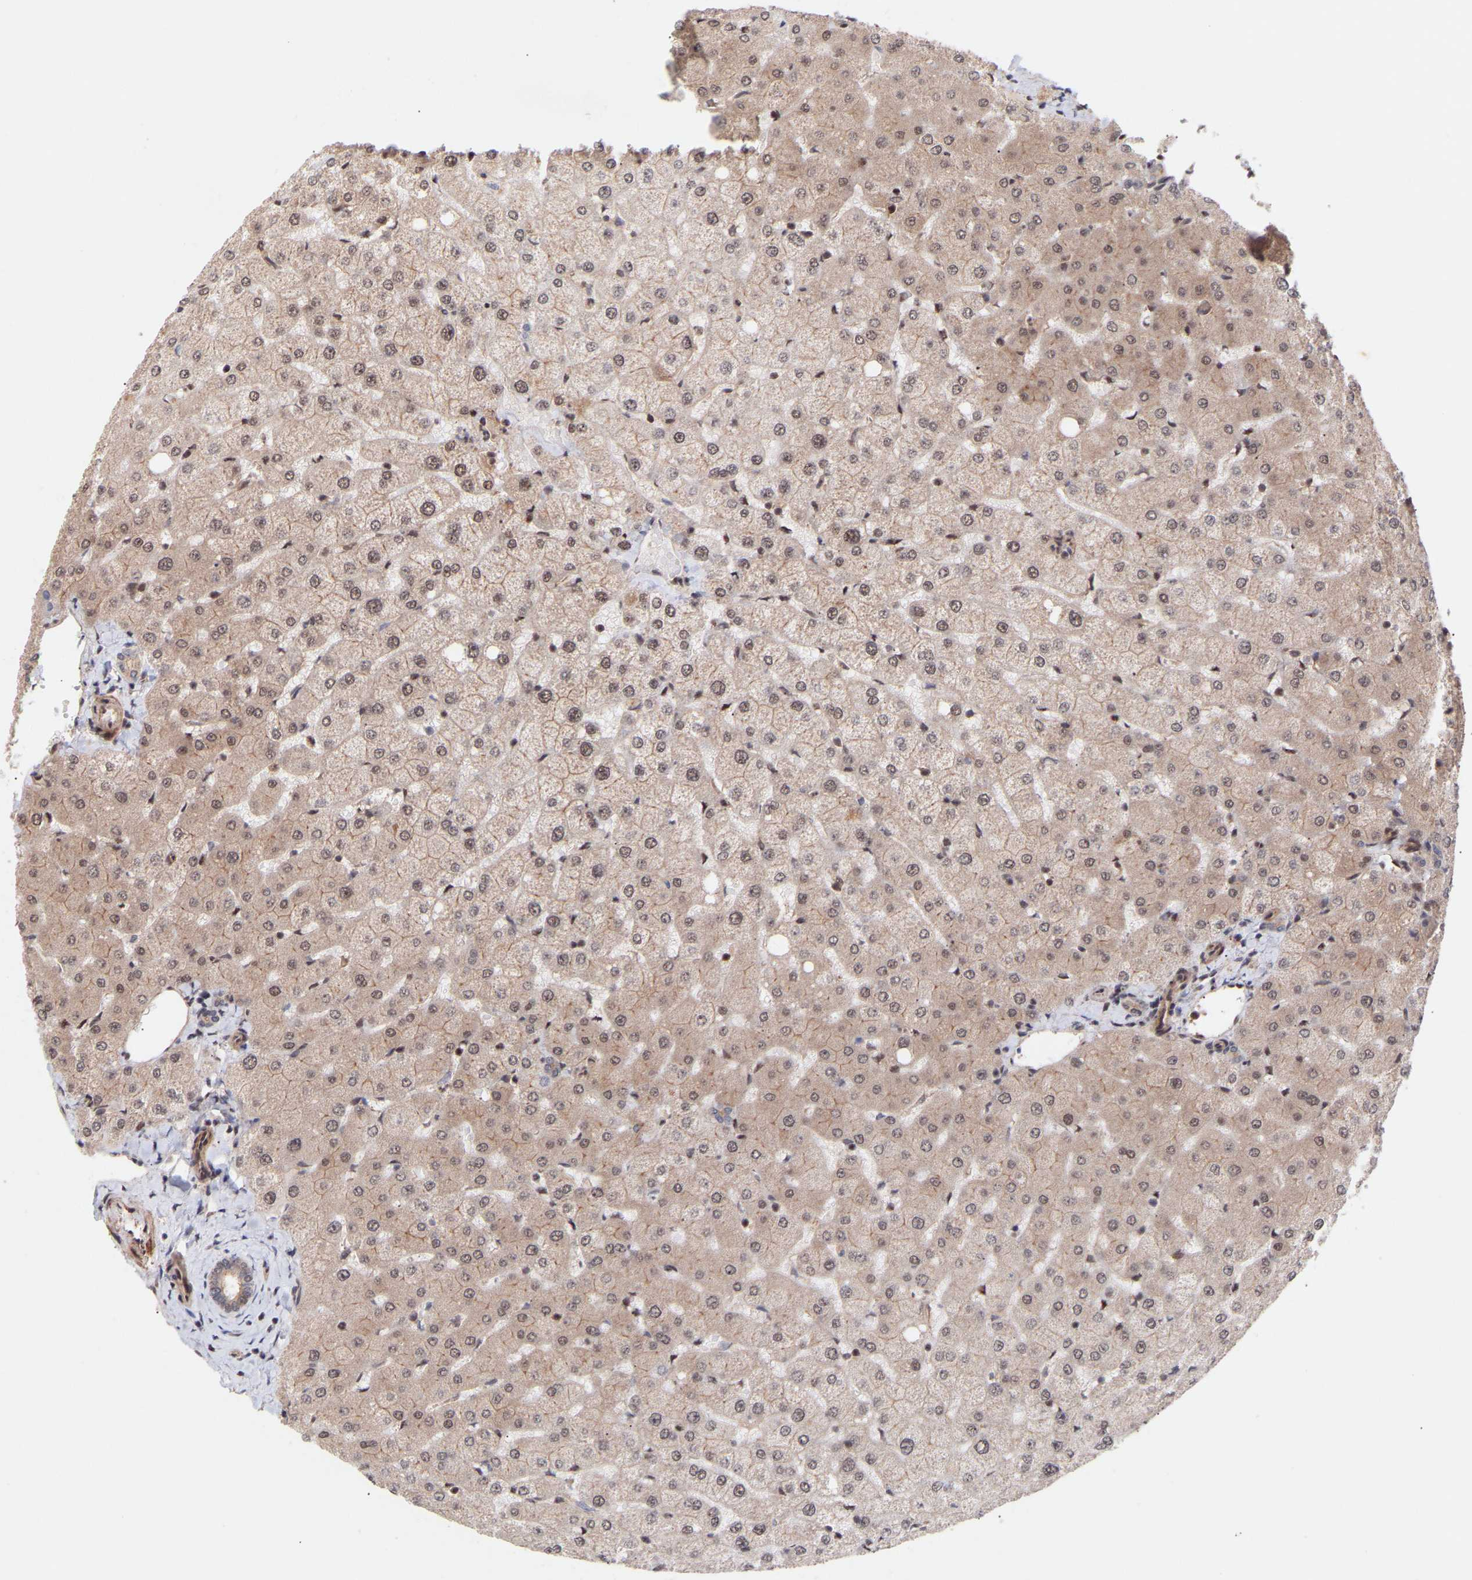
{"staining": {"intensity": "weak", "quantity": ">75%", "location": "cytoplasmic/membranous"}, "tissue": "liver", "cell_type": "Cholangiocytes", "image_type": "normal", "snomed": [{"axis": "morphology", "description": "Normal tissue, NOS"}, {"axis": "topography", "description": "Liver"}], "caption": "Brown immunohistochemical staining in unremarkable liver shows weak cytoplasmic/membranous positivity in approximately >75% of cholangiocytes.", "gene": "PDLIM5", "patient": {"sex": "female", "age": 54}}